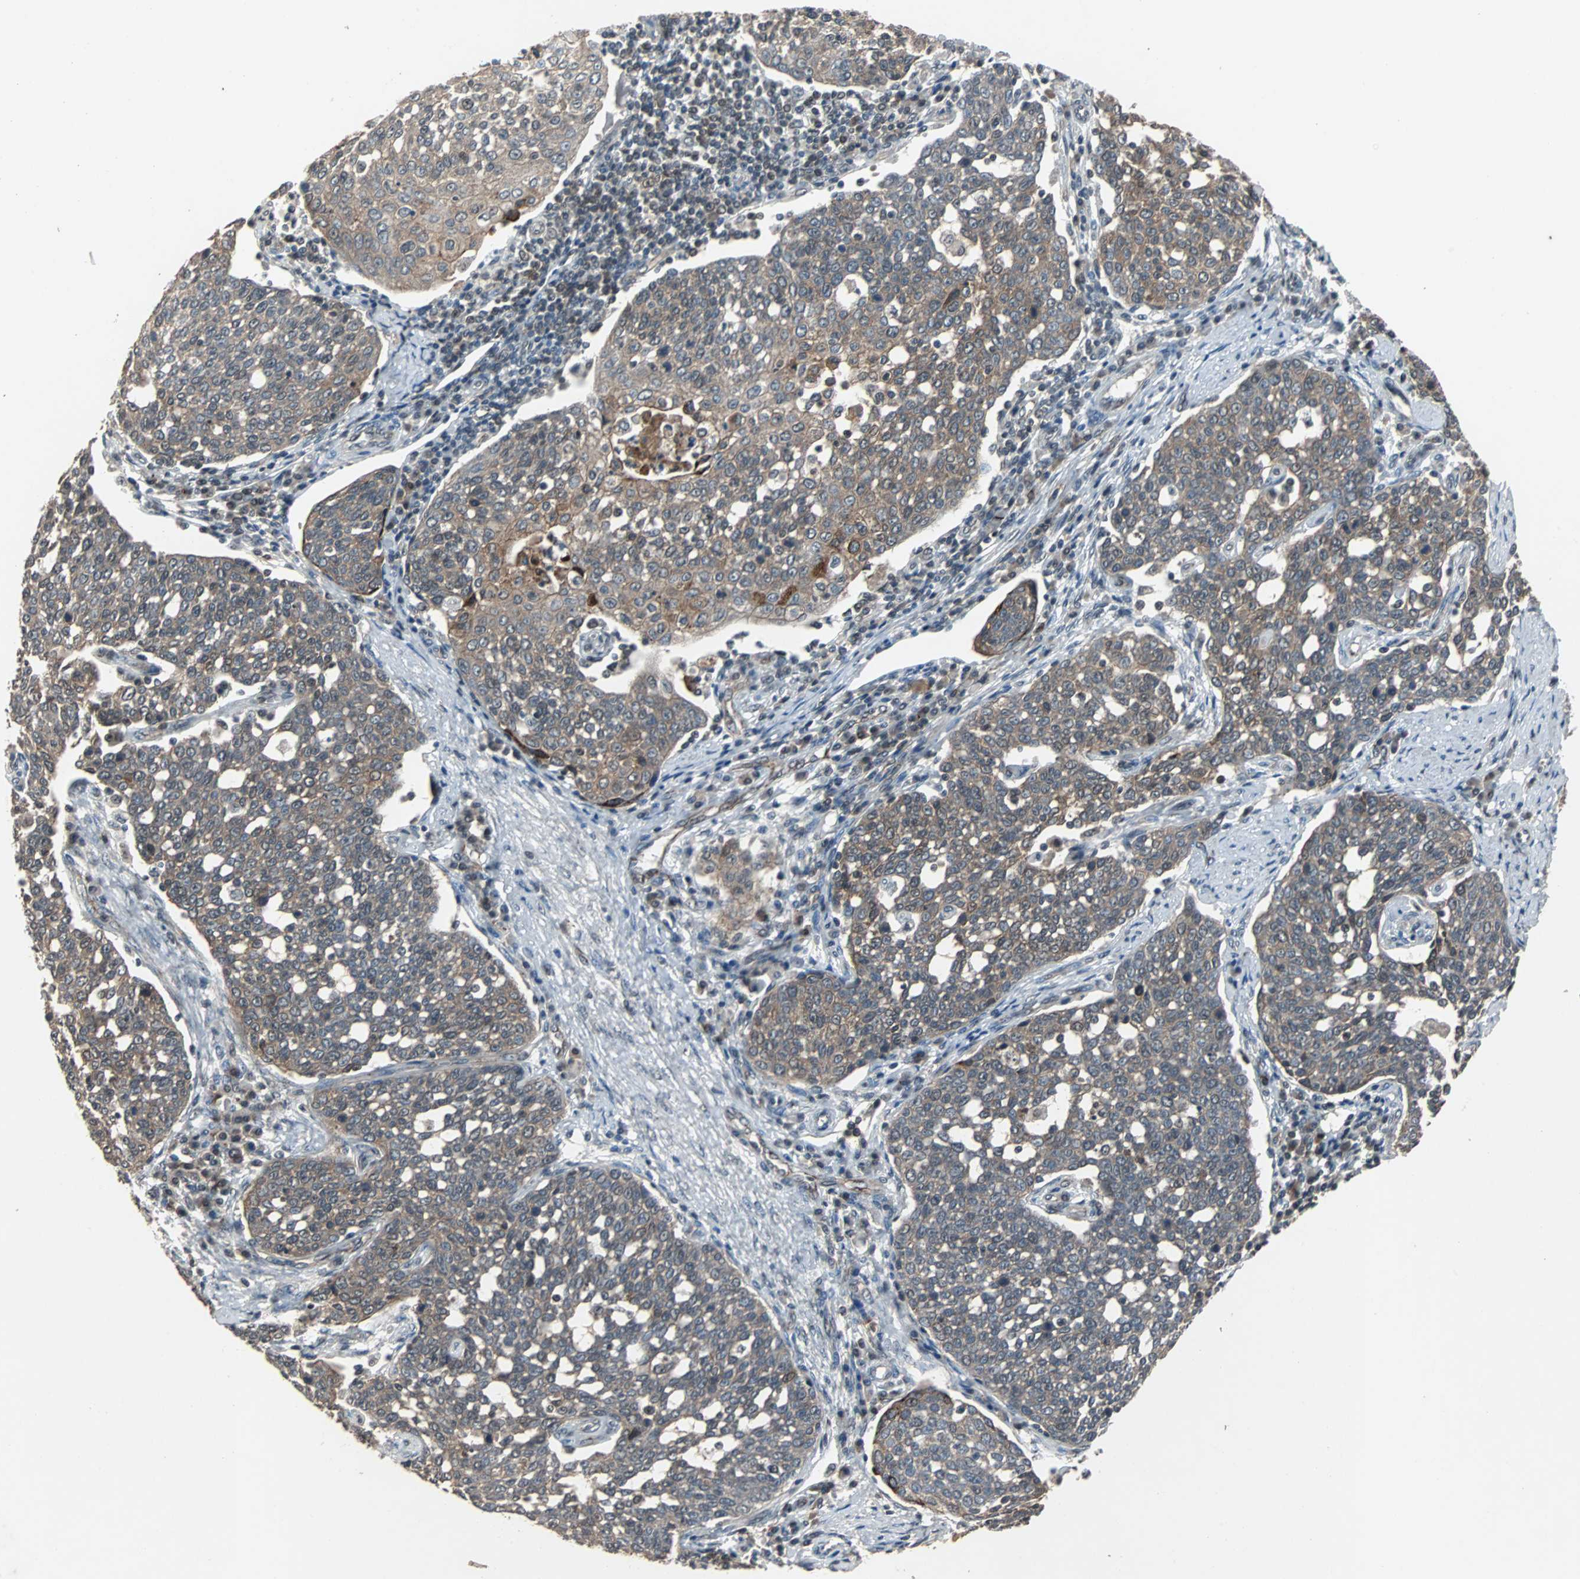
{"staining": {"intensity": "moderate", "quantity": ">75%", "location": "cytoplasmic/membranous"}, "tissue": "cervical cancer", "cell_type": "Tumor cells", "image_type": "cancer", "snomed": [{"axis": "morphology", "description": "Squamous cell carcinoma, NOS"}, {"axis": "topography", "description": "Cervix"}], "caption": "Moderate cytoplasmic/membranous protein positivity is seen in approximately >75% of tumor cells in cervical cancer.", "gene": "LSR", "patient": {"sex": "female", "age": 34}}